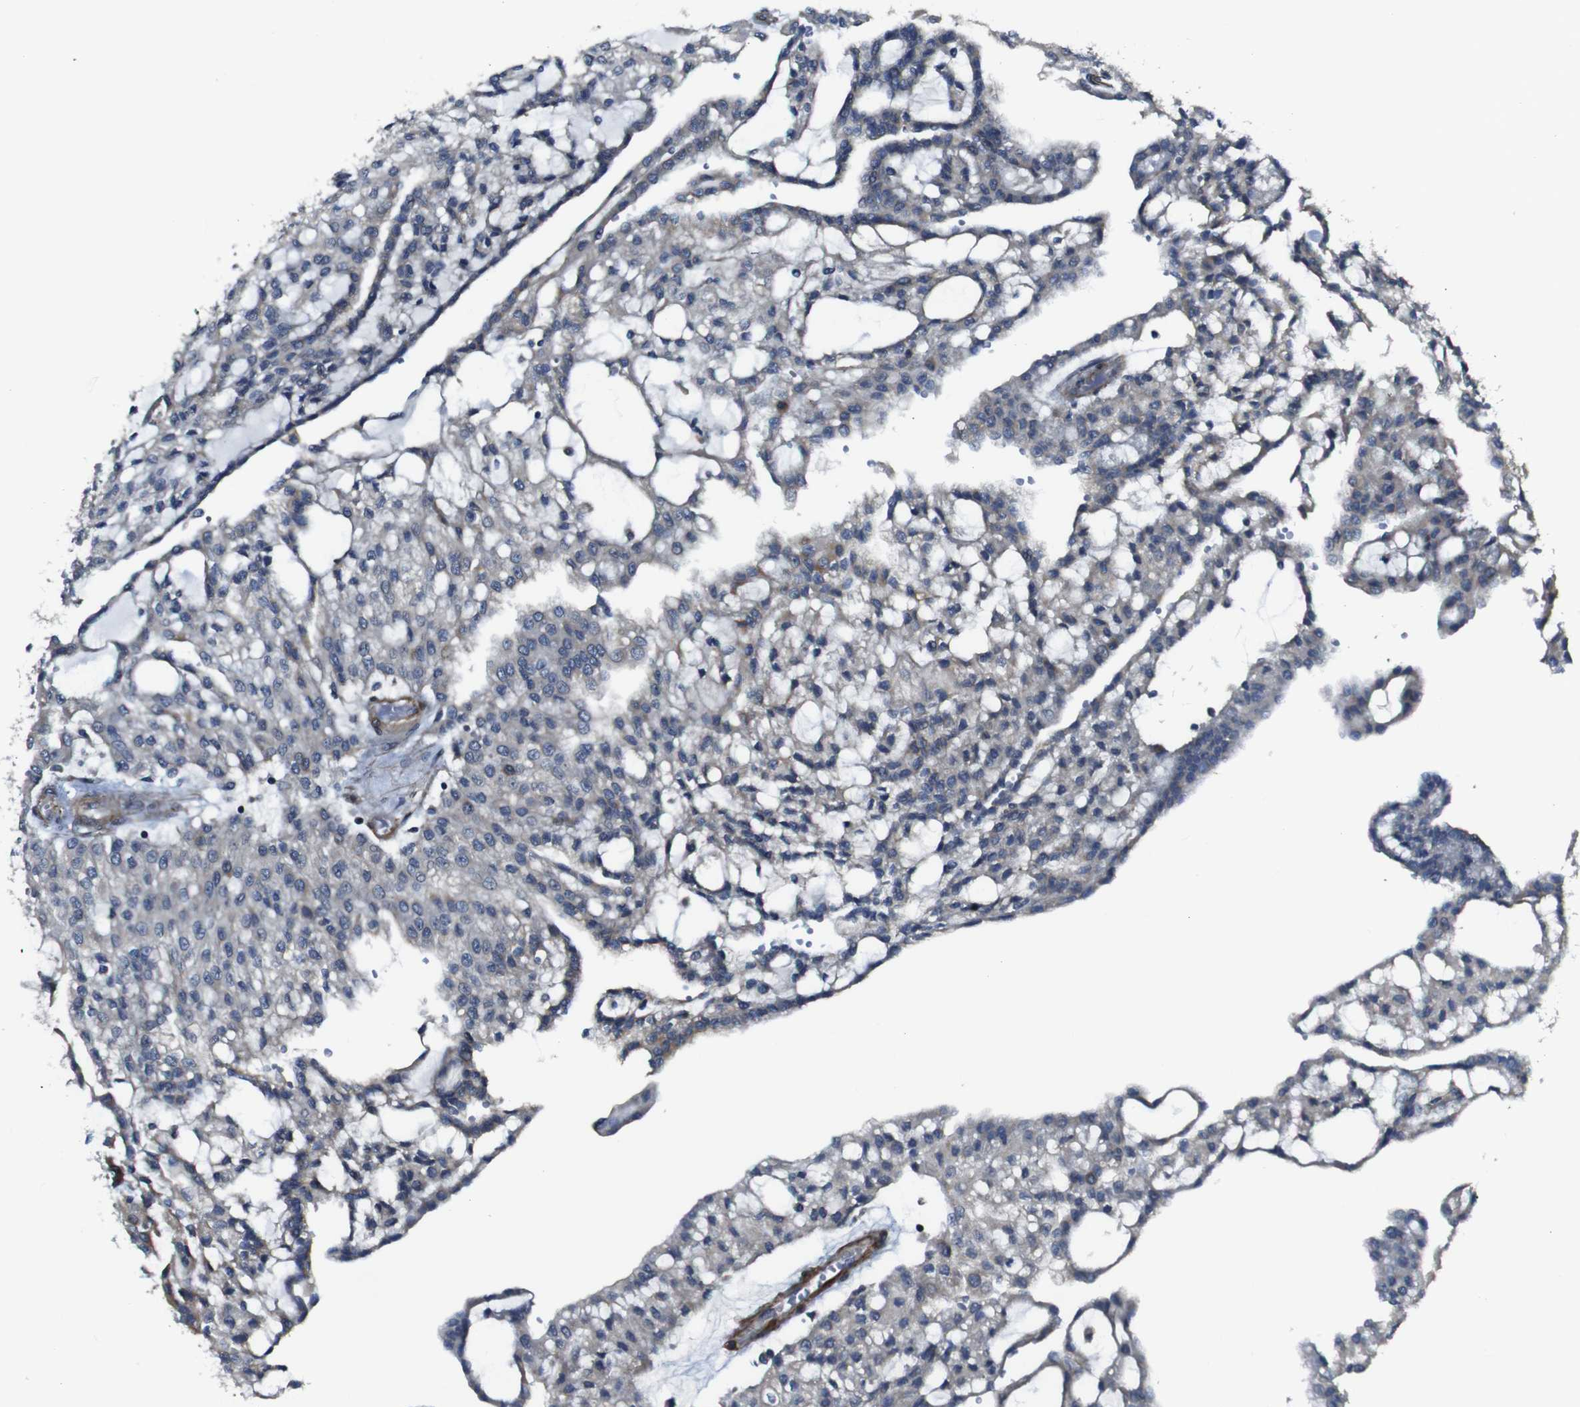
{"staining": {"intensity": "negative", "quantity": "none", "location": "none"}, "tissue": "renal cancer", "cell_type": "Tumor cells", "image_type": "cancer", "snomed": [{"axis": "morphology", "description": "Adenocarcinoma, NOS"}, {"axis": "topography", "description": "Kidney"}], "caption": "Human adenocarcinoma (renal) stained for a protein using immunohistochemistry (IHC) demonstrates no expression in tumor cells.", "gene": "GGT7", "patient": {"sex": "male", "age": 63}}